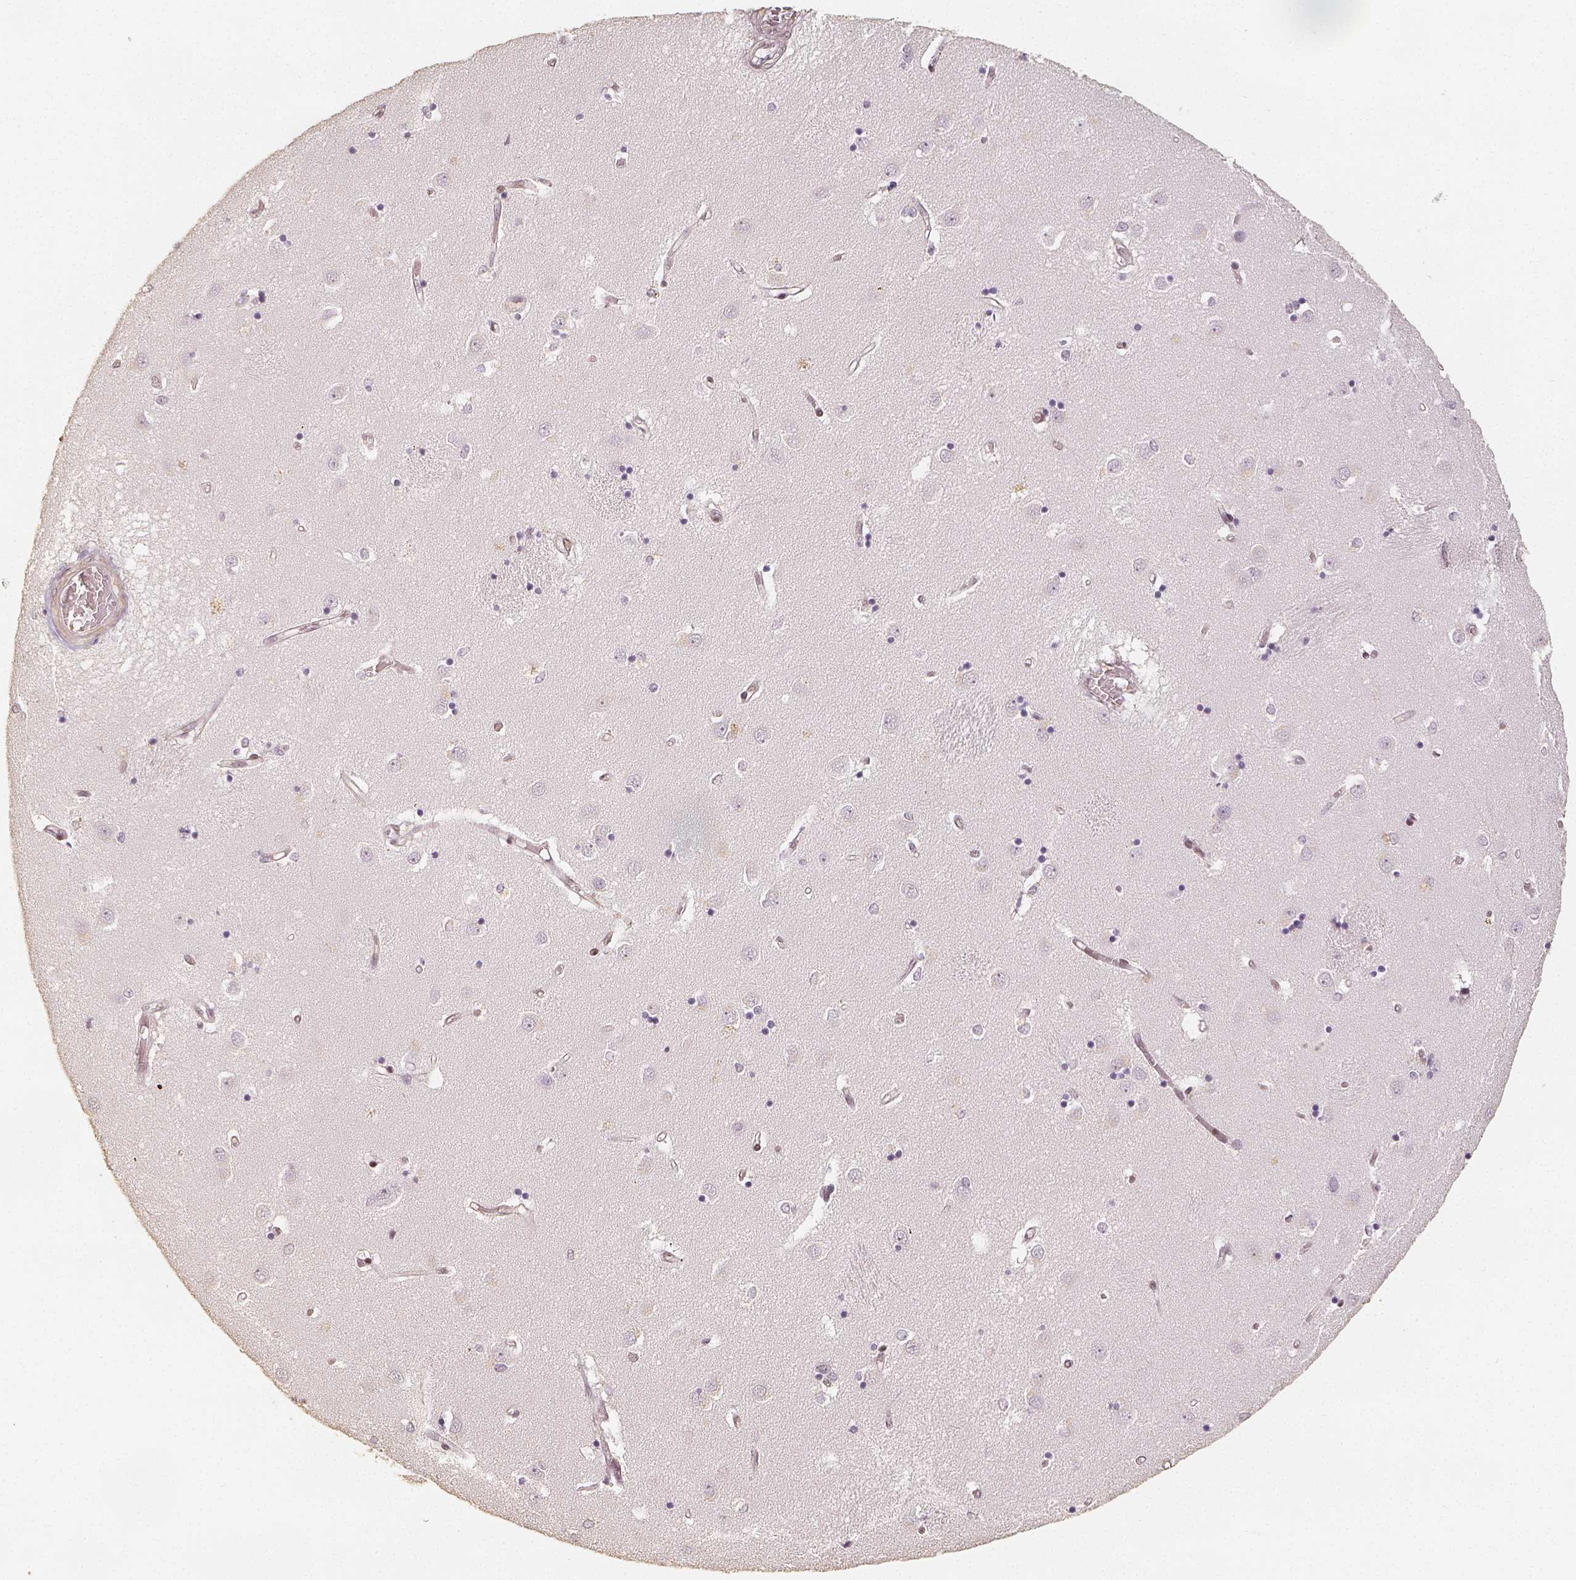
{"staining": {"intensity": "negative", "quantity": "none", "location": "none"}, "tissue": "caudate", "cell_type": "Glial cells", "image_type": "normal", "snomed": [{"axis": "morphology", "description": "Normal tissue, NOS"}, {"axis": "topography", "description": "Lateral ventricle wall"}], "caption": "An immunohistochemistry image of unremarkable caudate is shown. There is no staining in glial cells of caudate.", "gene": "HDAC1", "patient": {"sex": "male", "age": 54}}